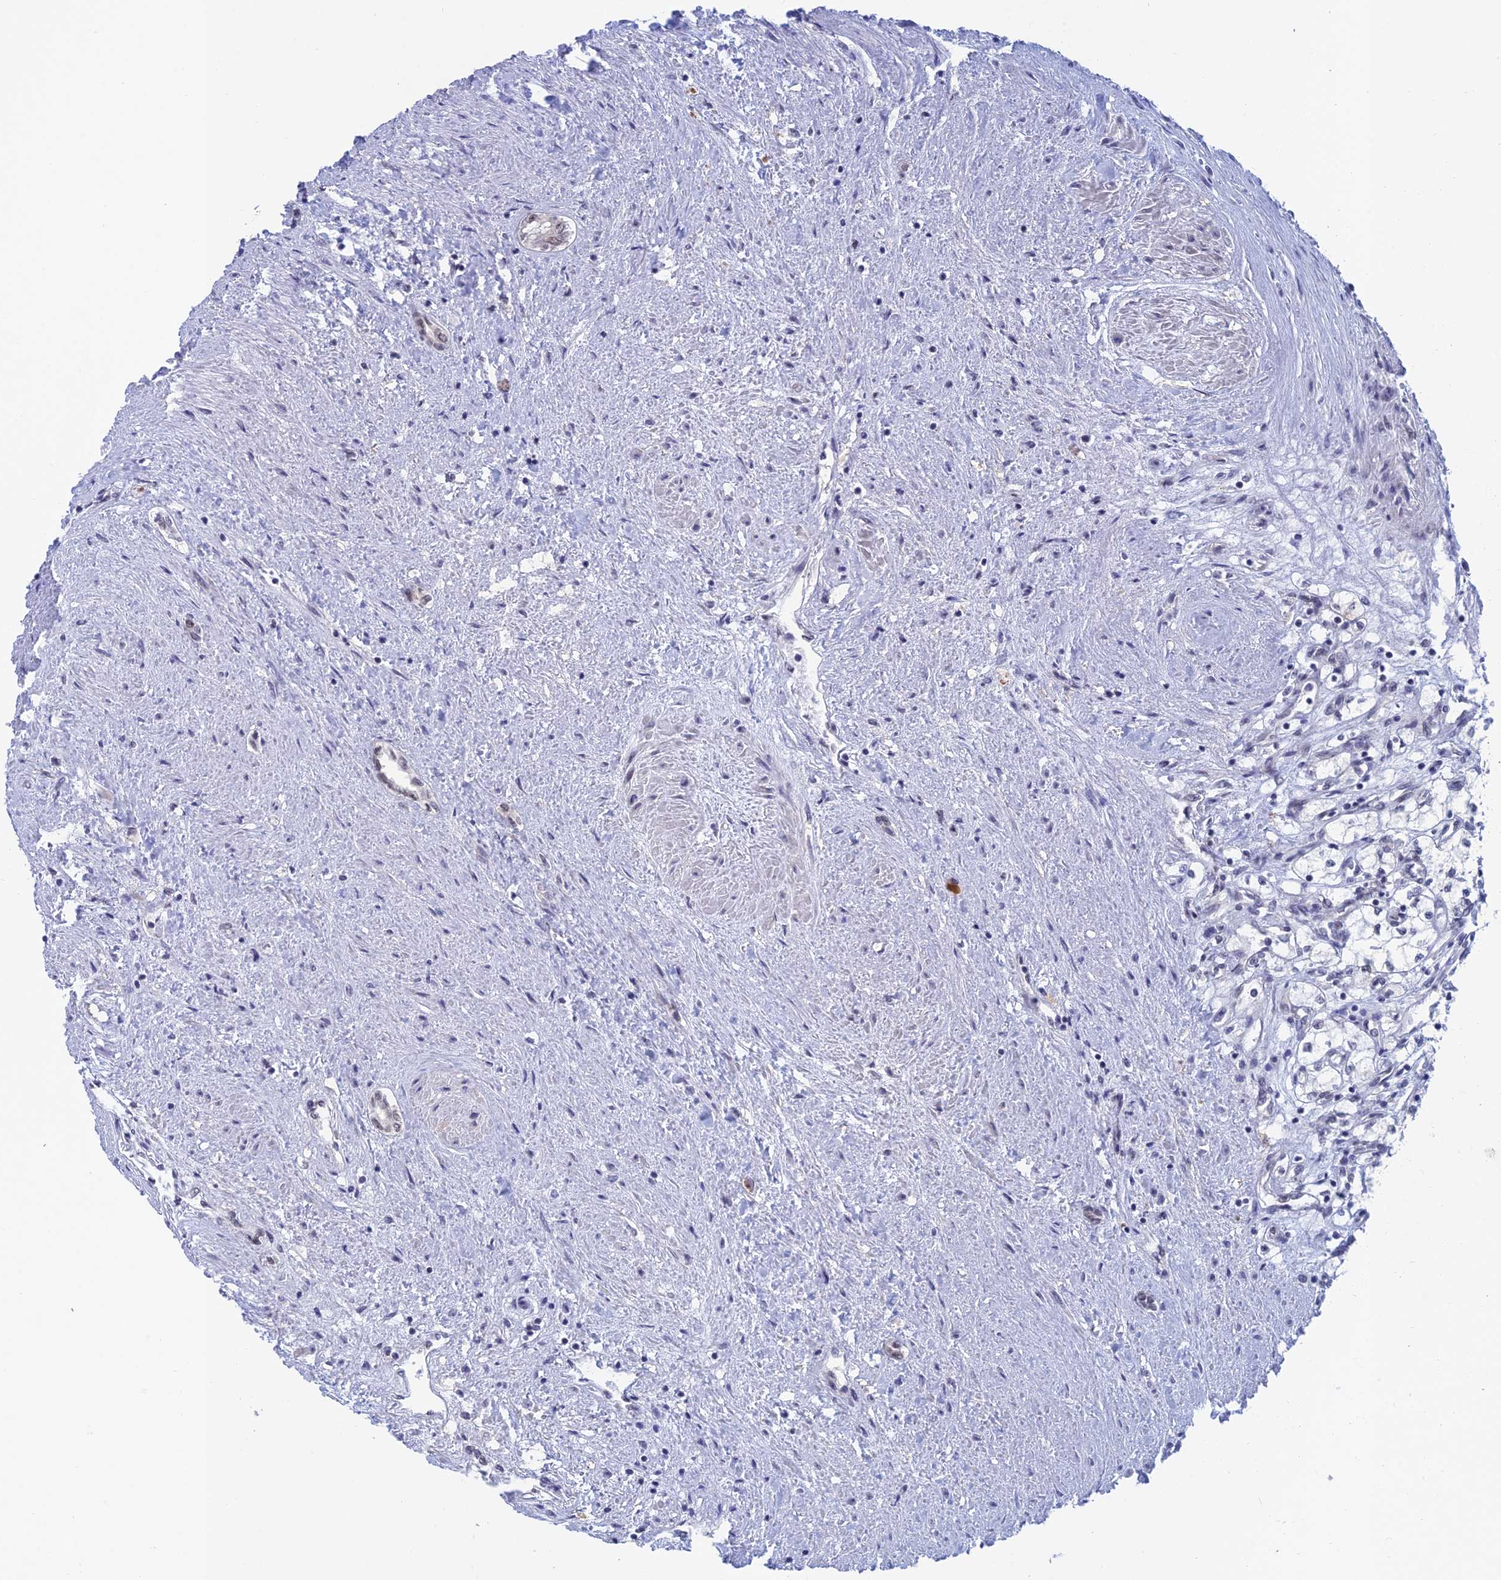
{"staining": {"intensity": "negative", "quantity": "none", "location": "none"}, "tissue": "renal cancer", "cell_type": "Tumor cells", "image_type": "cancer", "snomed": [{"axis": "morphology", "description": "Adenocarcinoma, NOS"}, {"axis": "topography", "description": "Kidney"}], "caption": "Tumor cells show no significant expression in renal adenocarcinoma.", "gene": "NABP2", "patient": {"sex": "male", "age": 59}}